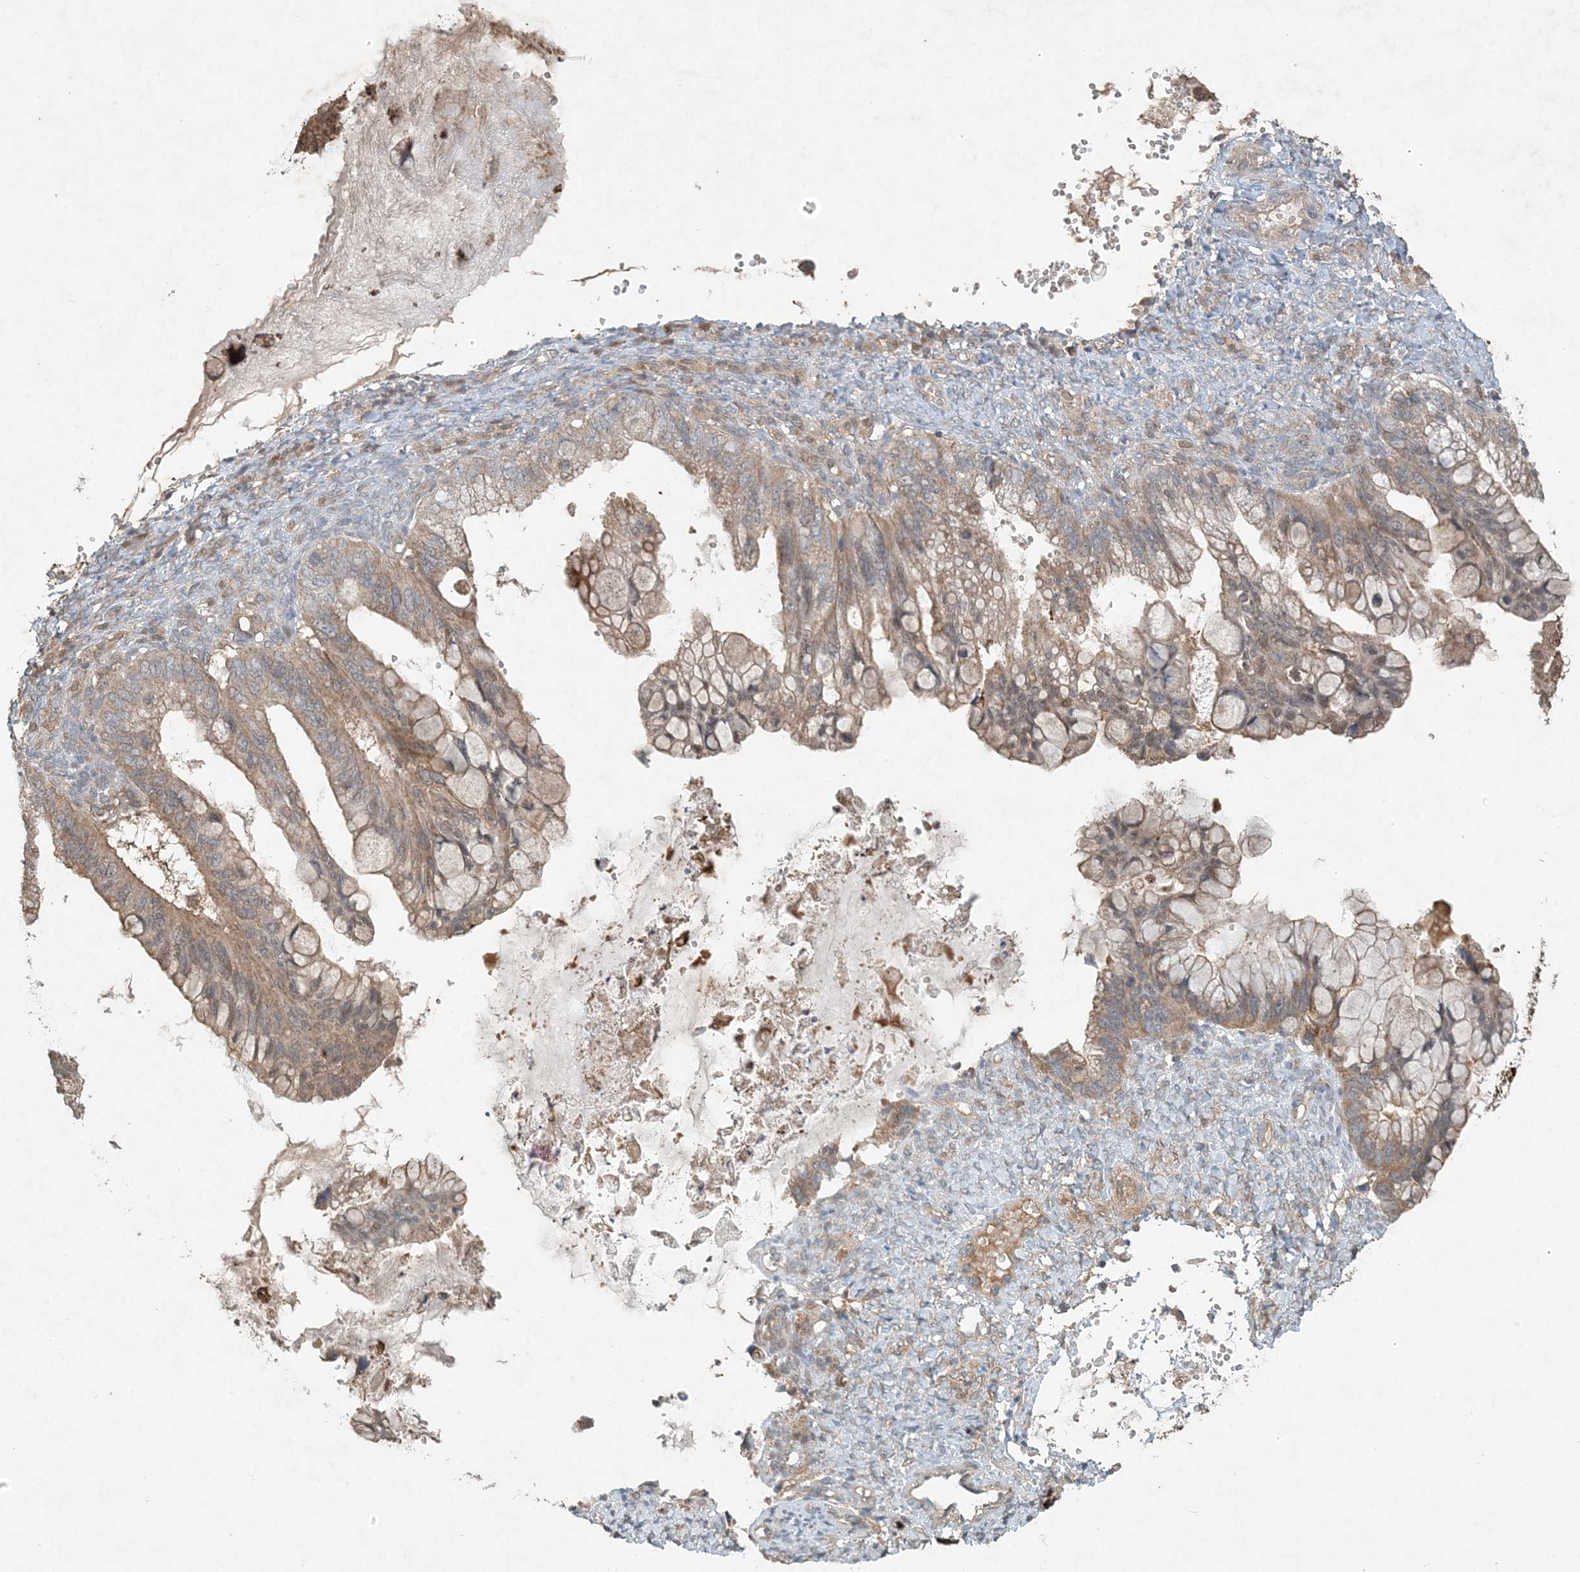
{"staining": {"intensity": "moderate", "quantity": ">75%", "location": "cytoplasmic/membranous"}, "tissue": "ovarian cancer", "cell_type": "Tumor cells", "image_type": "cancer", "snomed": [{"axis": "morphology", "description": "Cystadenocarcinoma, mucinous, NOS"}, {"axis": "topography", "description": "Ovary"}], "caption": "Ovarian mucinous cystadenocarcinoma stained with DAB immunohistochemistry exhibits medium levels of moderate cytoplasmic/membranous expression in about >75% of tumor cells.", "gene": "MCOLN1", "patient": {"sex": "female", "age": 36}}